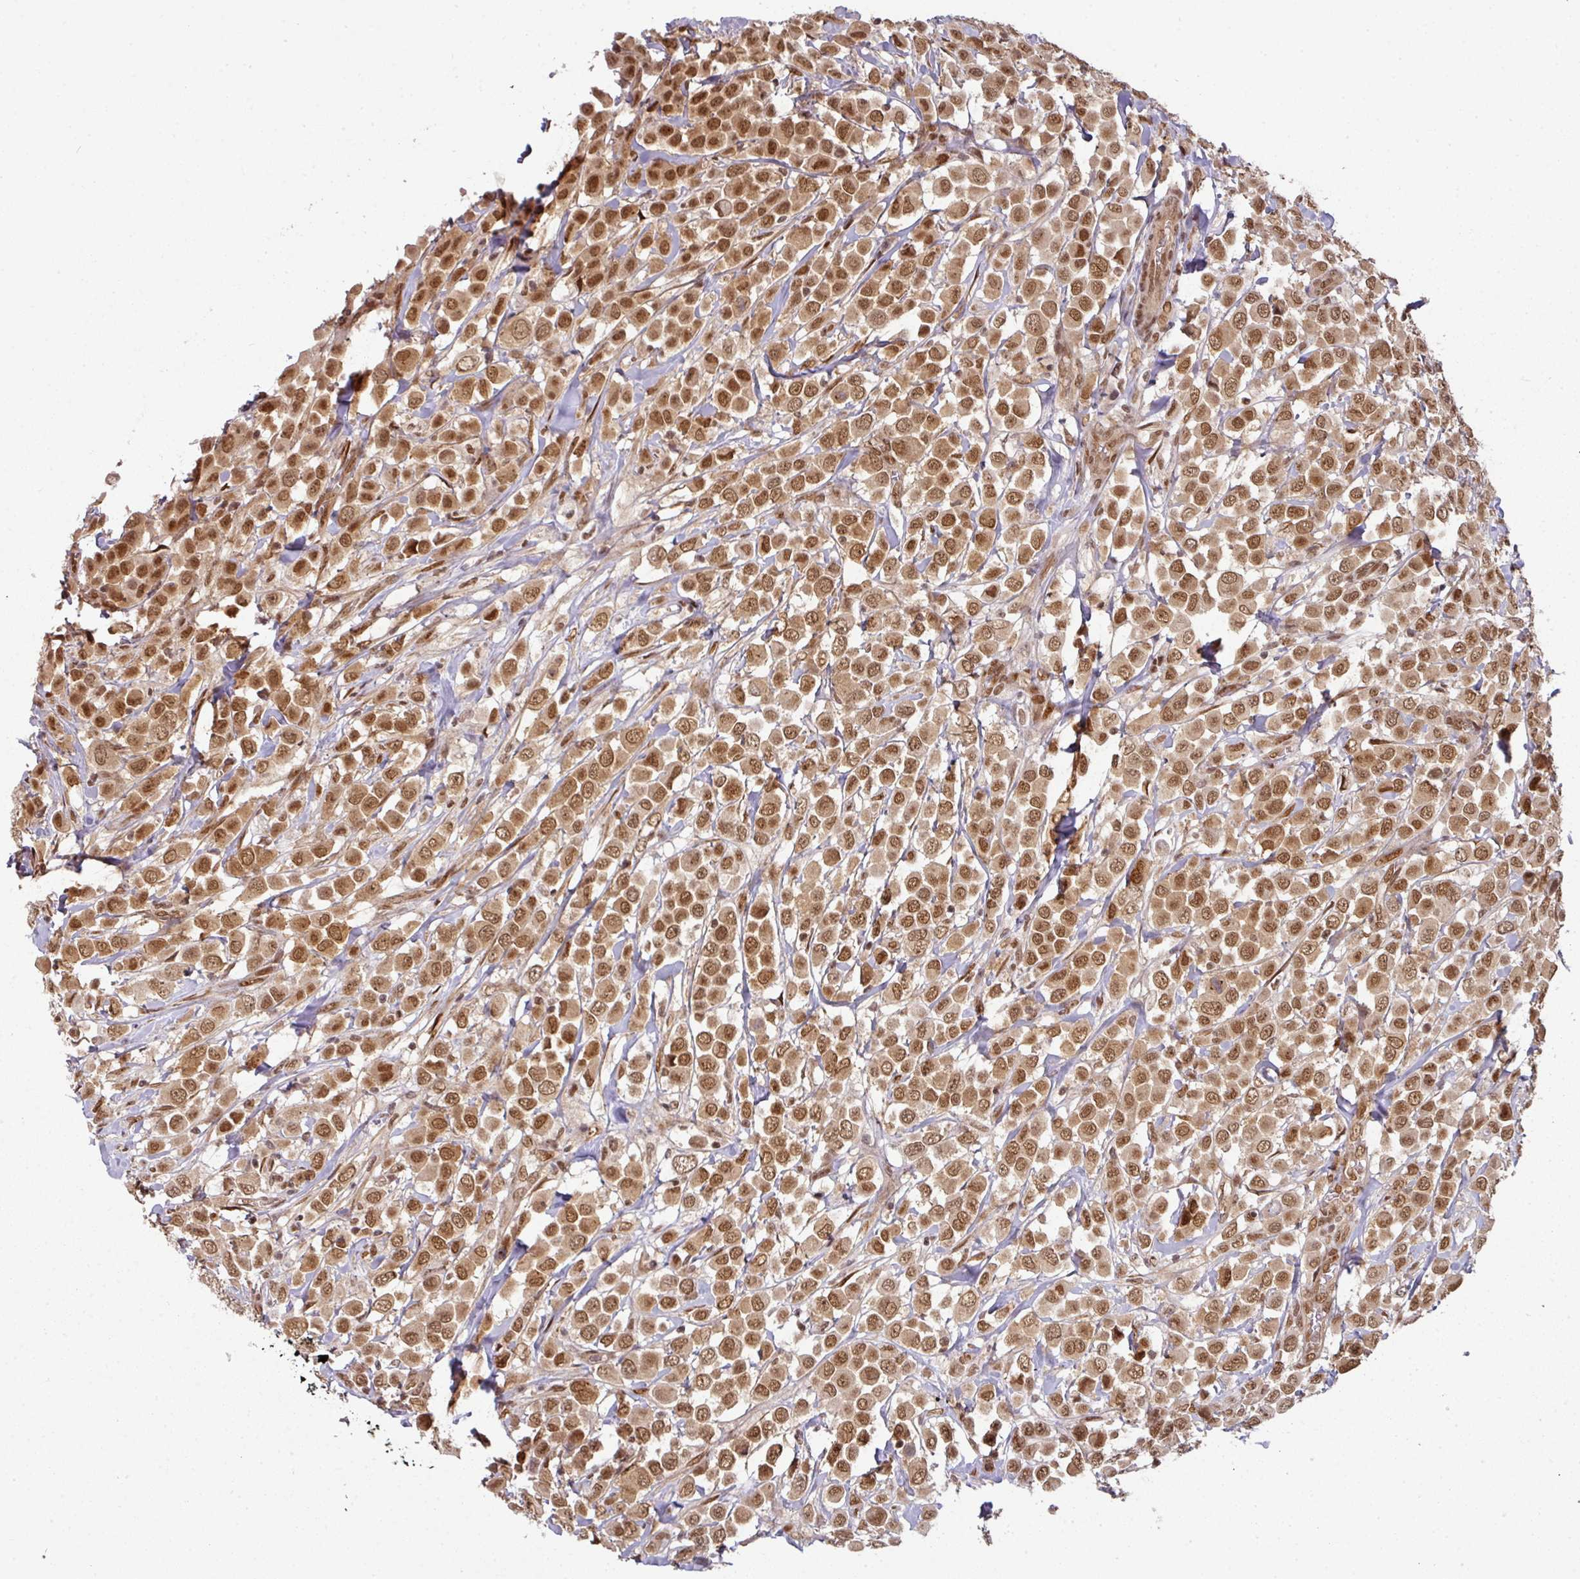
{"staining": {"intensity": "moderate", "quantity": ">75%", "location": "cytoplasmic/membranous,nuclear"}, "tissue": "breast cancer", "cell_type": "Tumor cells", "image_type": "cancer", "snomed": [{"axis": "morphology", "description": "Duct carcinoma"}, {"axis": "topography", "description": "Breast"}], "caption": "DAB immunohistochemical staining of human breast cancer (intraductal carcinoma) shows moderate cytoplasmic/membranous and nuclear protein positivity in about >75% of tumor cells.", "gene": "SIK3", "patient": {"sex": "female", "age": 61}}